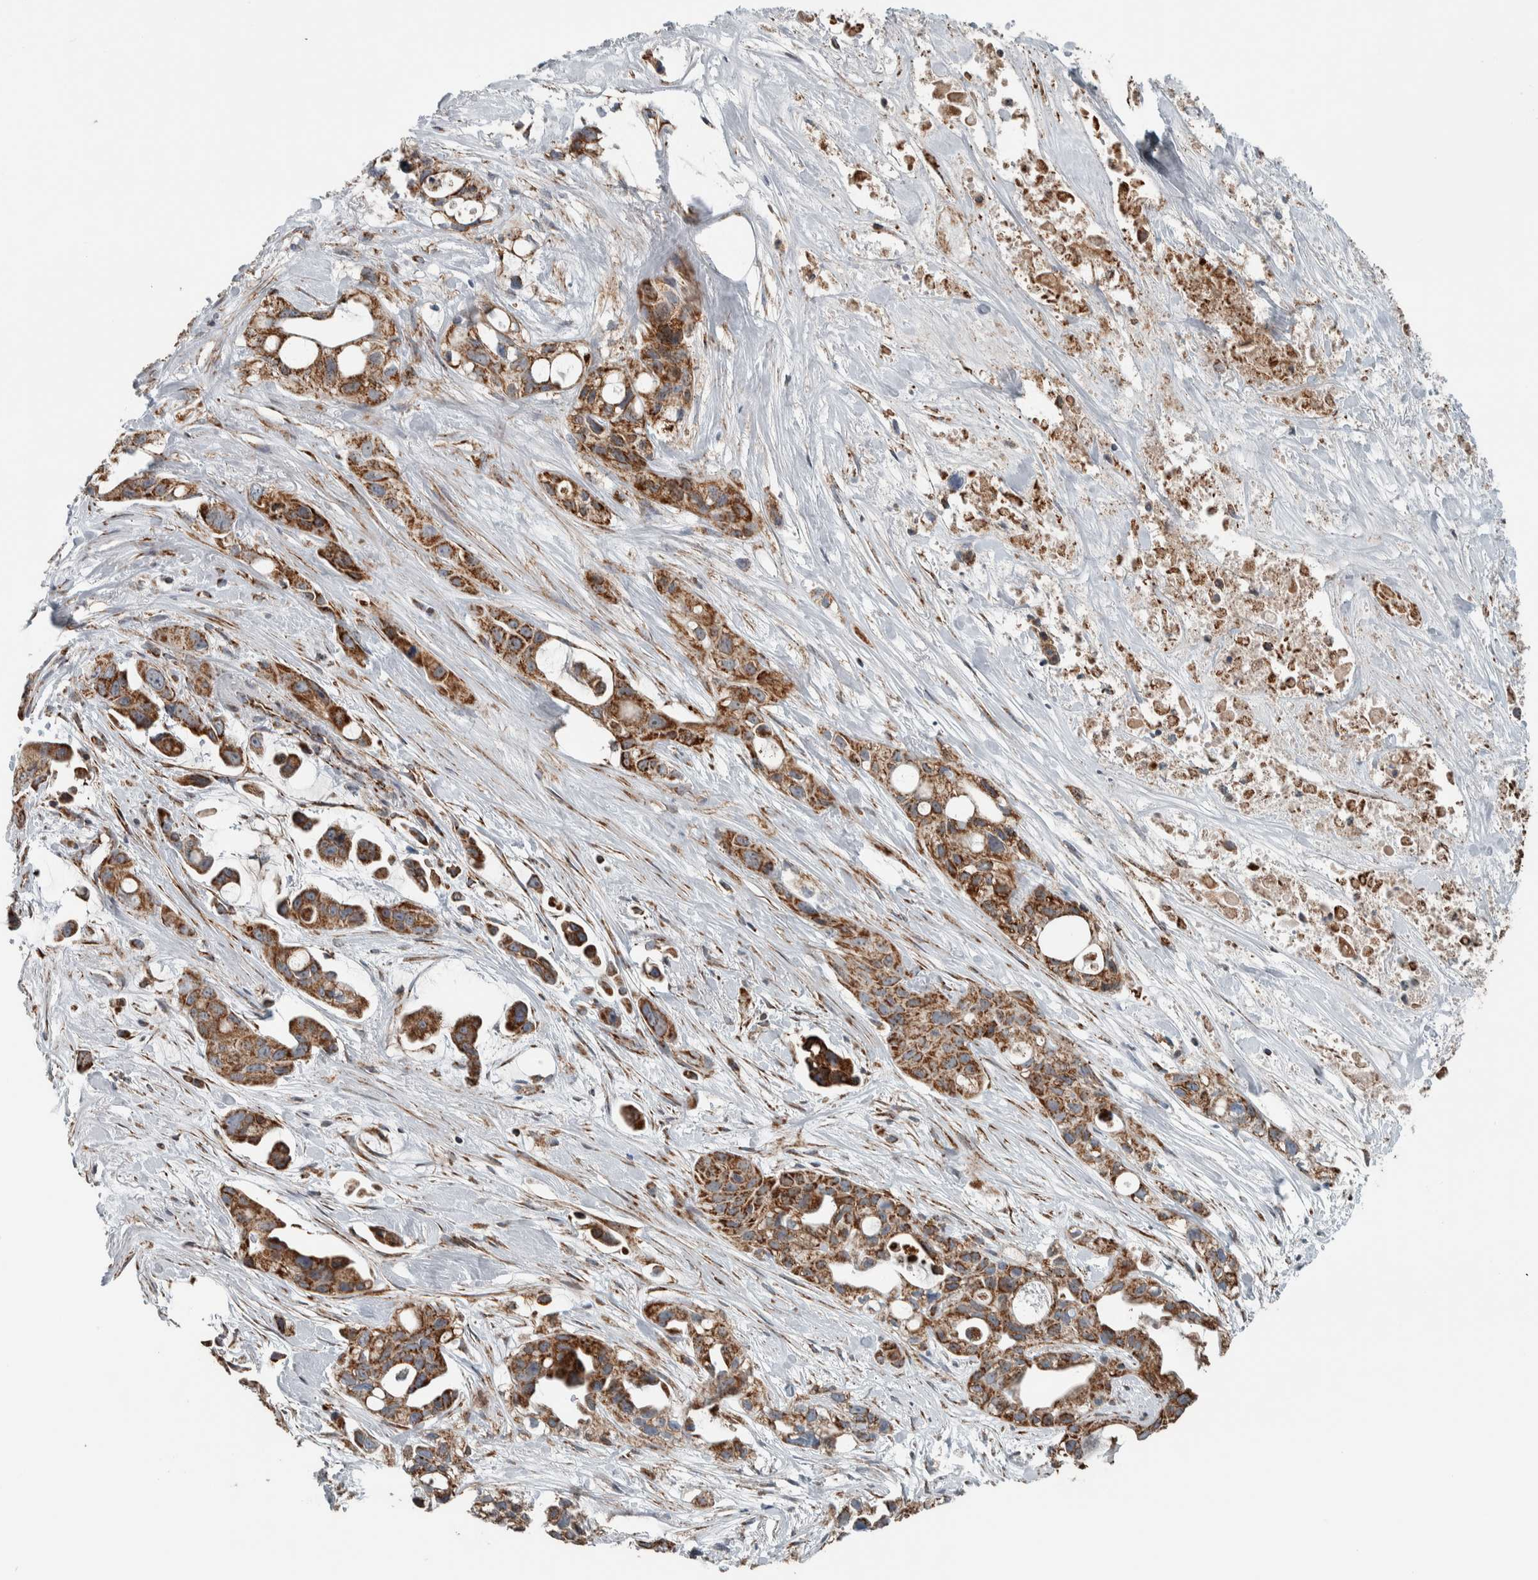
{"staining": {"intensity": "moderate", "quantity": ">75%", "location": "cytoplasmic/membranous"}, "tissue": "pancreatic cancer", "cell_type": "Tumor cells", "image_type": "cancer", "snomed": [{"axis": "morphology", "description": "Adenocarcinoma, NOS"}, {"axis": "topography", "description": "Pancreas"}], "caption": "Pancreatic cancer (adenocarcinoma) was stained to show a protein in brown. There is medium levels of moderate cytoplasmic/membranous expression in about >75% of tumor cells.", "gene": "CNTROB", "patient": {"sex": "male", "age": 53}}